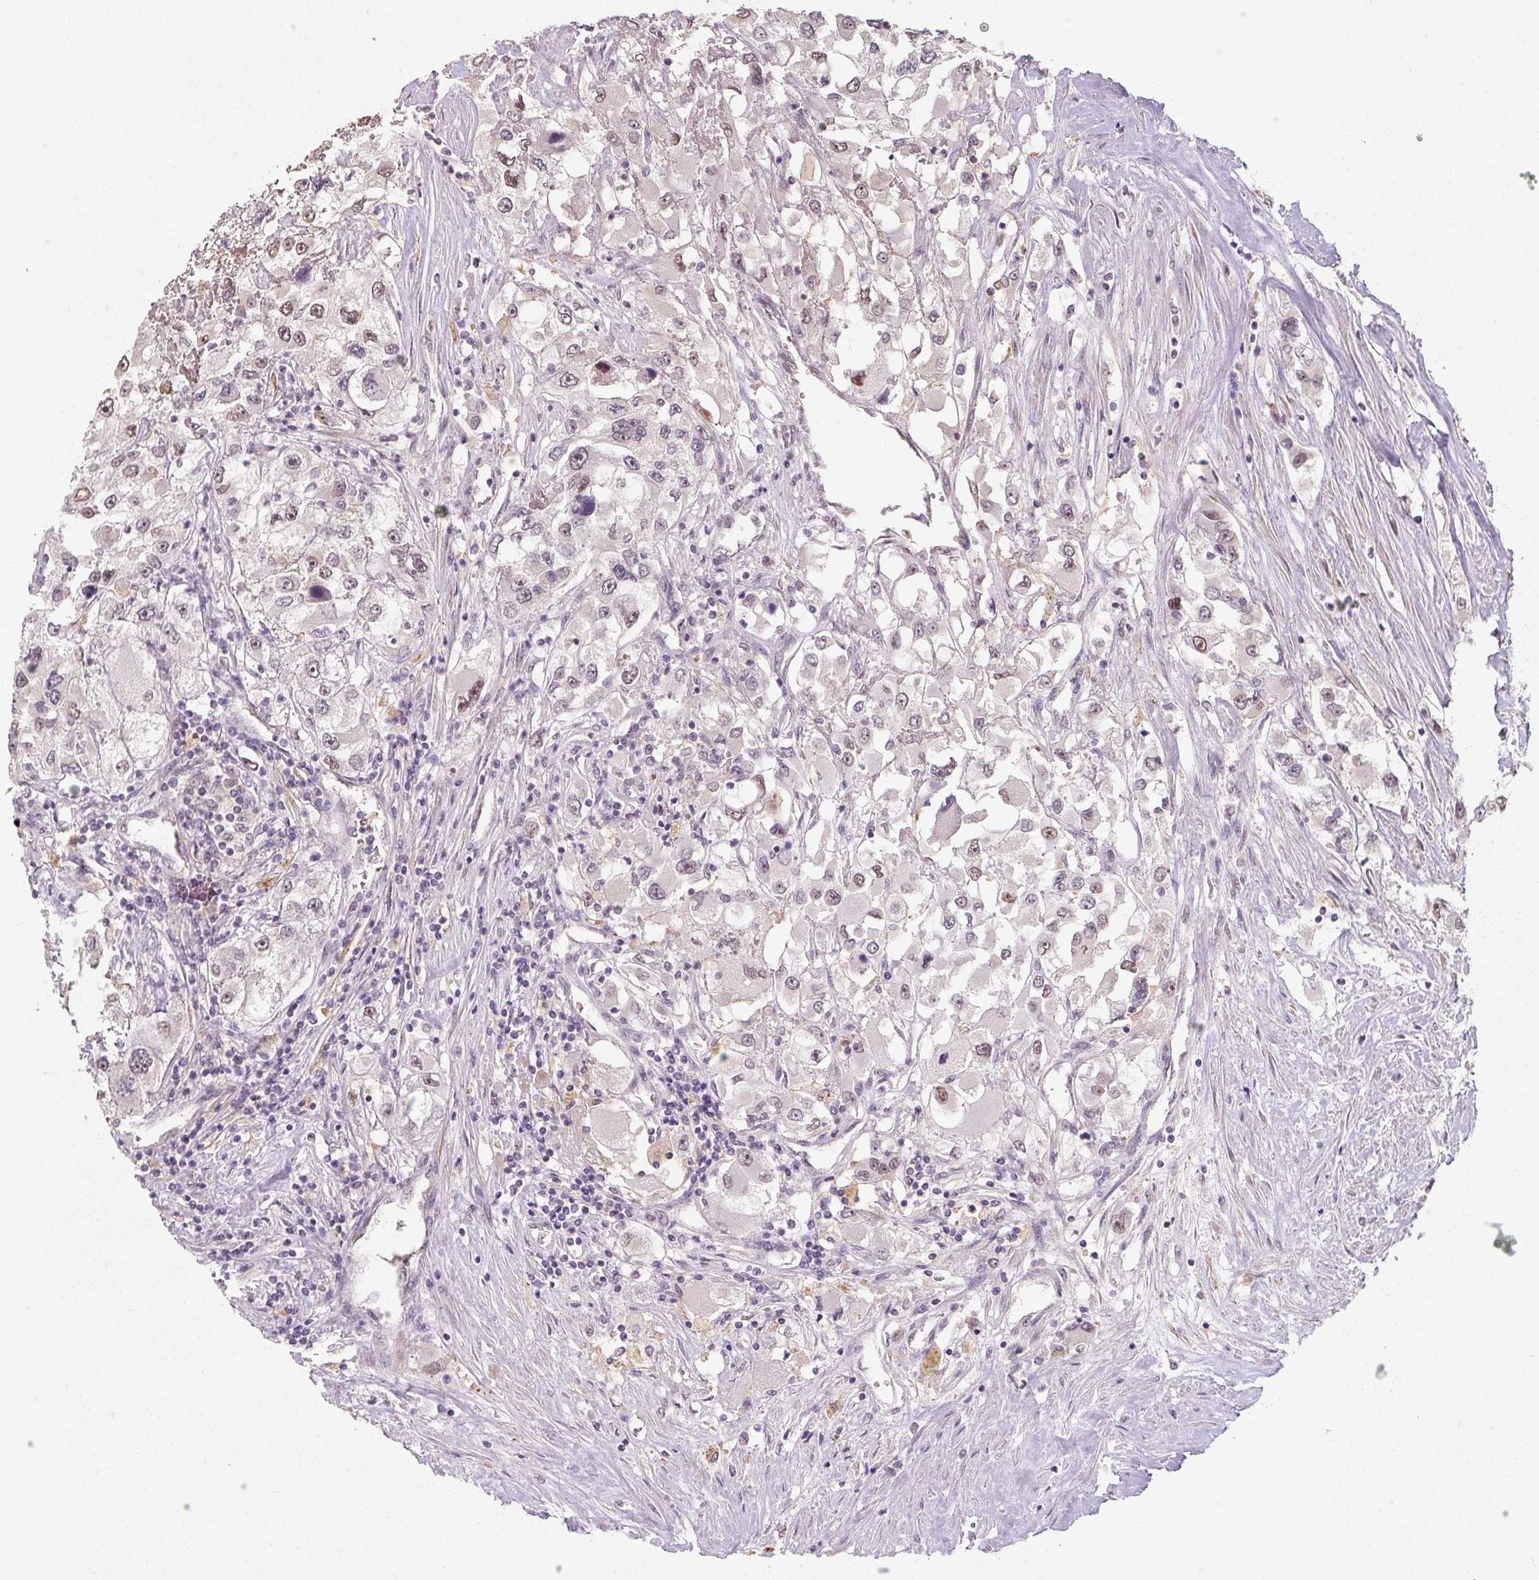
{"staining": {"intensity": "weak", "quantity": "<25%", "location": "nuclear"}, "tissue": "renal cancer", "cell_type": "Tumor cells", "image_type": "cancer", "snomed": [{"axis": "morphology", "description": "Adenocarcinoma, NOS"}, {"axis": "topography", "description": "Kidney"}], "caption": "Histopathology image shows no significant protein expression in tumor cells of renal cancer (adenocarcinoma).", "gene": "ZFTRAF1", "patient": {"sex": "female", "age": 52}}